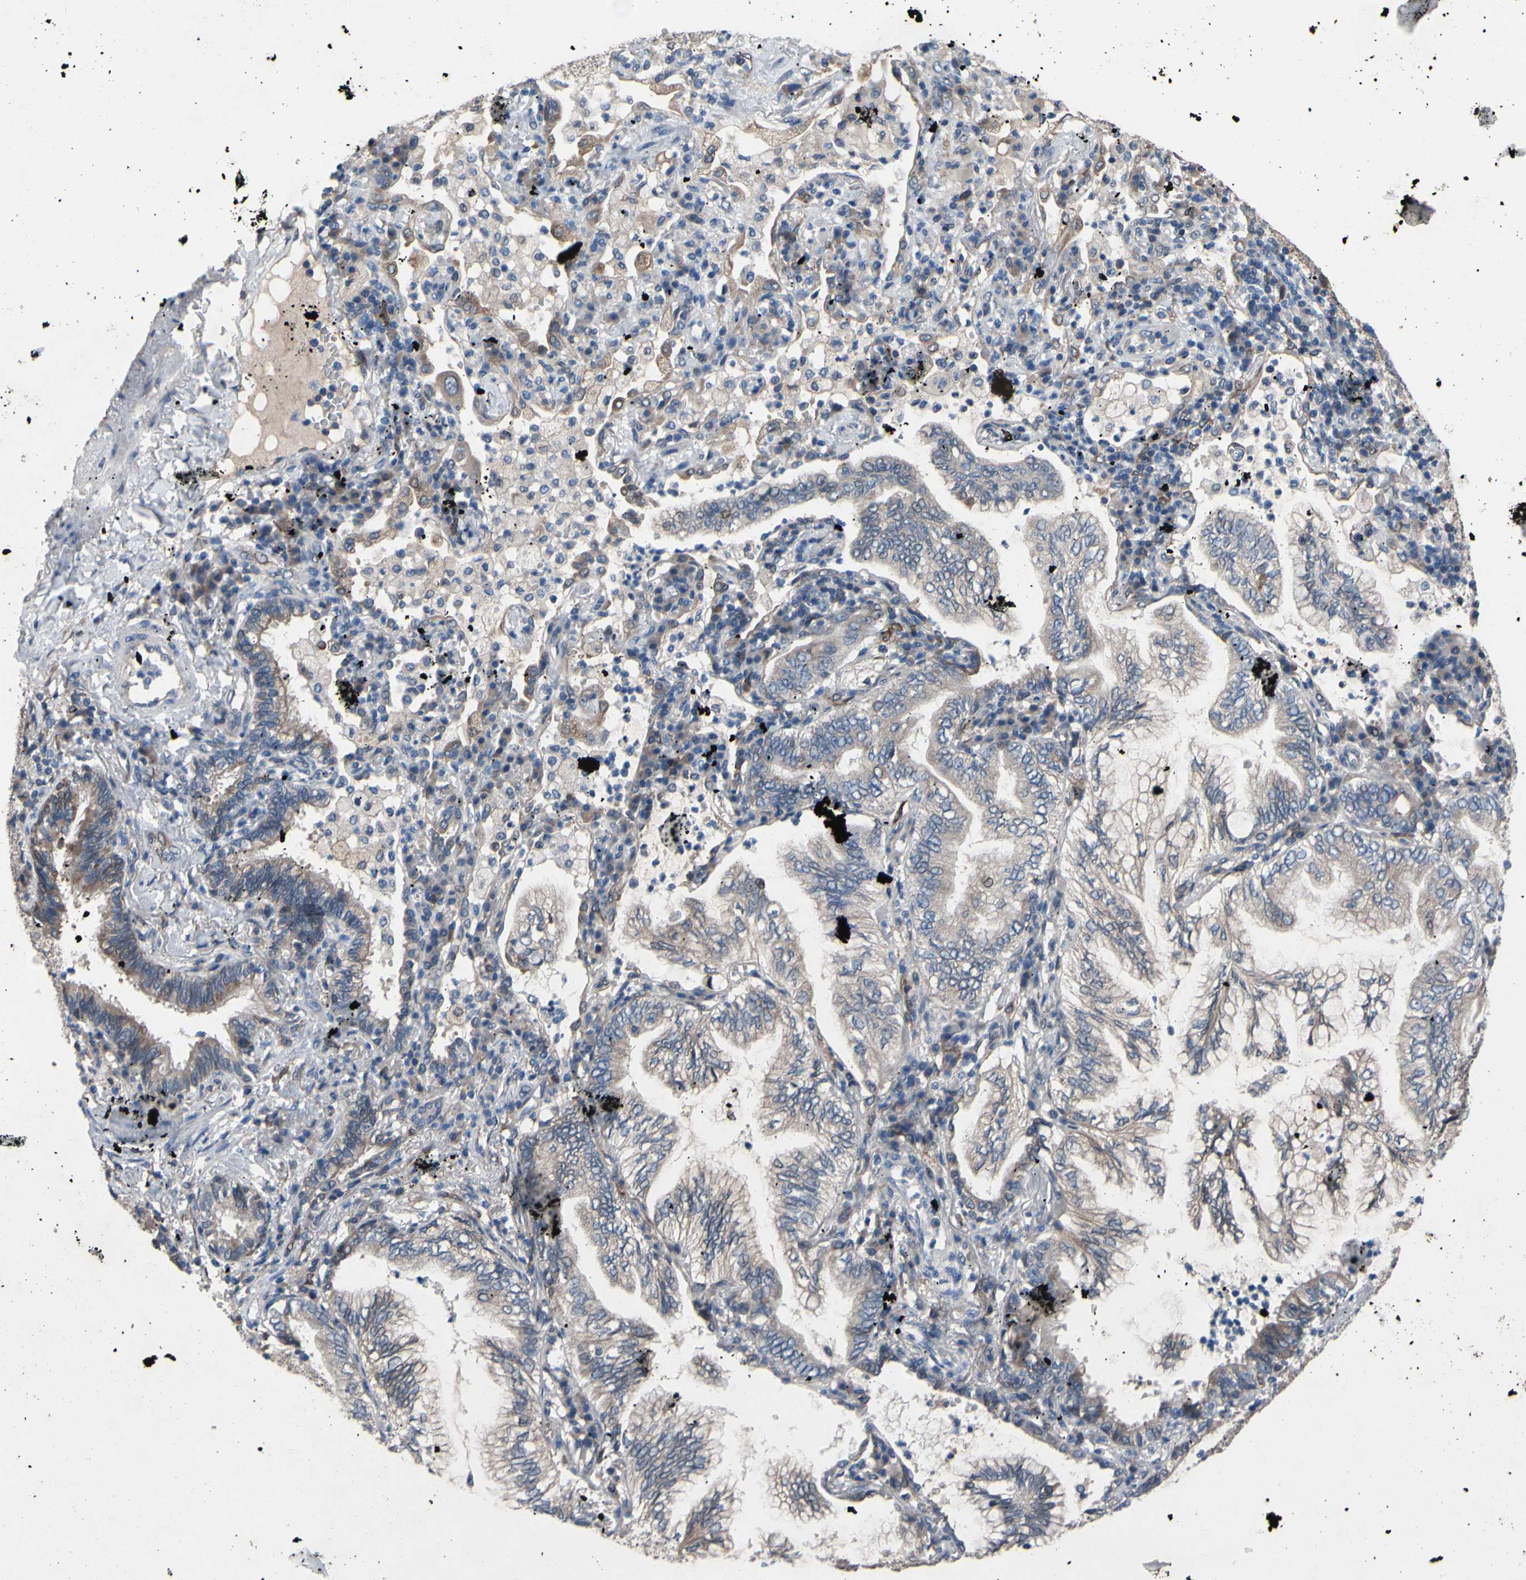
{"staining": {"intensity": "weak", "quantity": "<25%", "location": "cytoplasmic/membranous"}, "tissue": "lung cancer", "cell_type": "Tumor cells", "image_type": "cancer", "snomed": [{"axis": "morphology", "description": "Normal tissue, NOS"}, {"axis": "morphology", "description": "Adenocarcinoma, NOS"}, {"axis": "topography", "description": "Bronchus"}, {"axis": "topography", "description": "Lung"}], "caption": "A histopathology image of human lung cancer (adenocarcinoma) is negative for staining in tumor cells. (DAB (3,3'-diaminobenzidine) immunohistochemistry (IHC), high magnification).", "gene": "PRXL2A", "patient": {"sex": "female", "age": 70}}